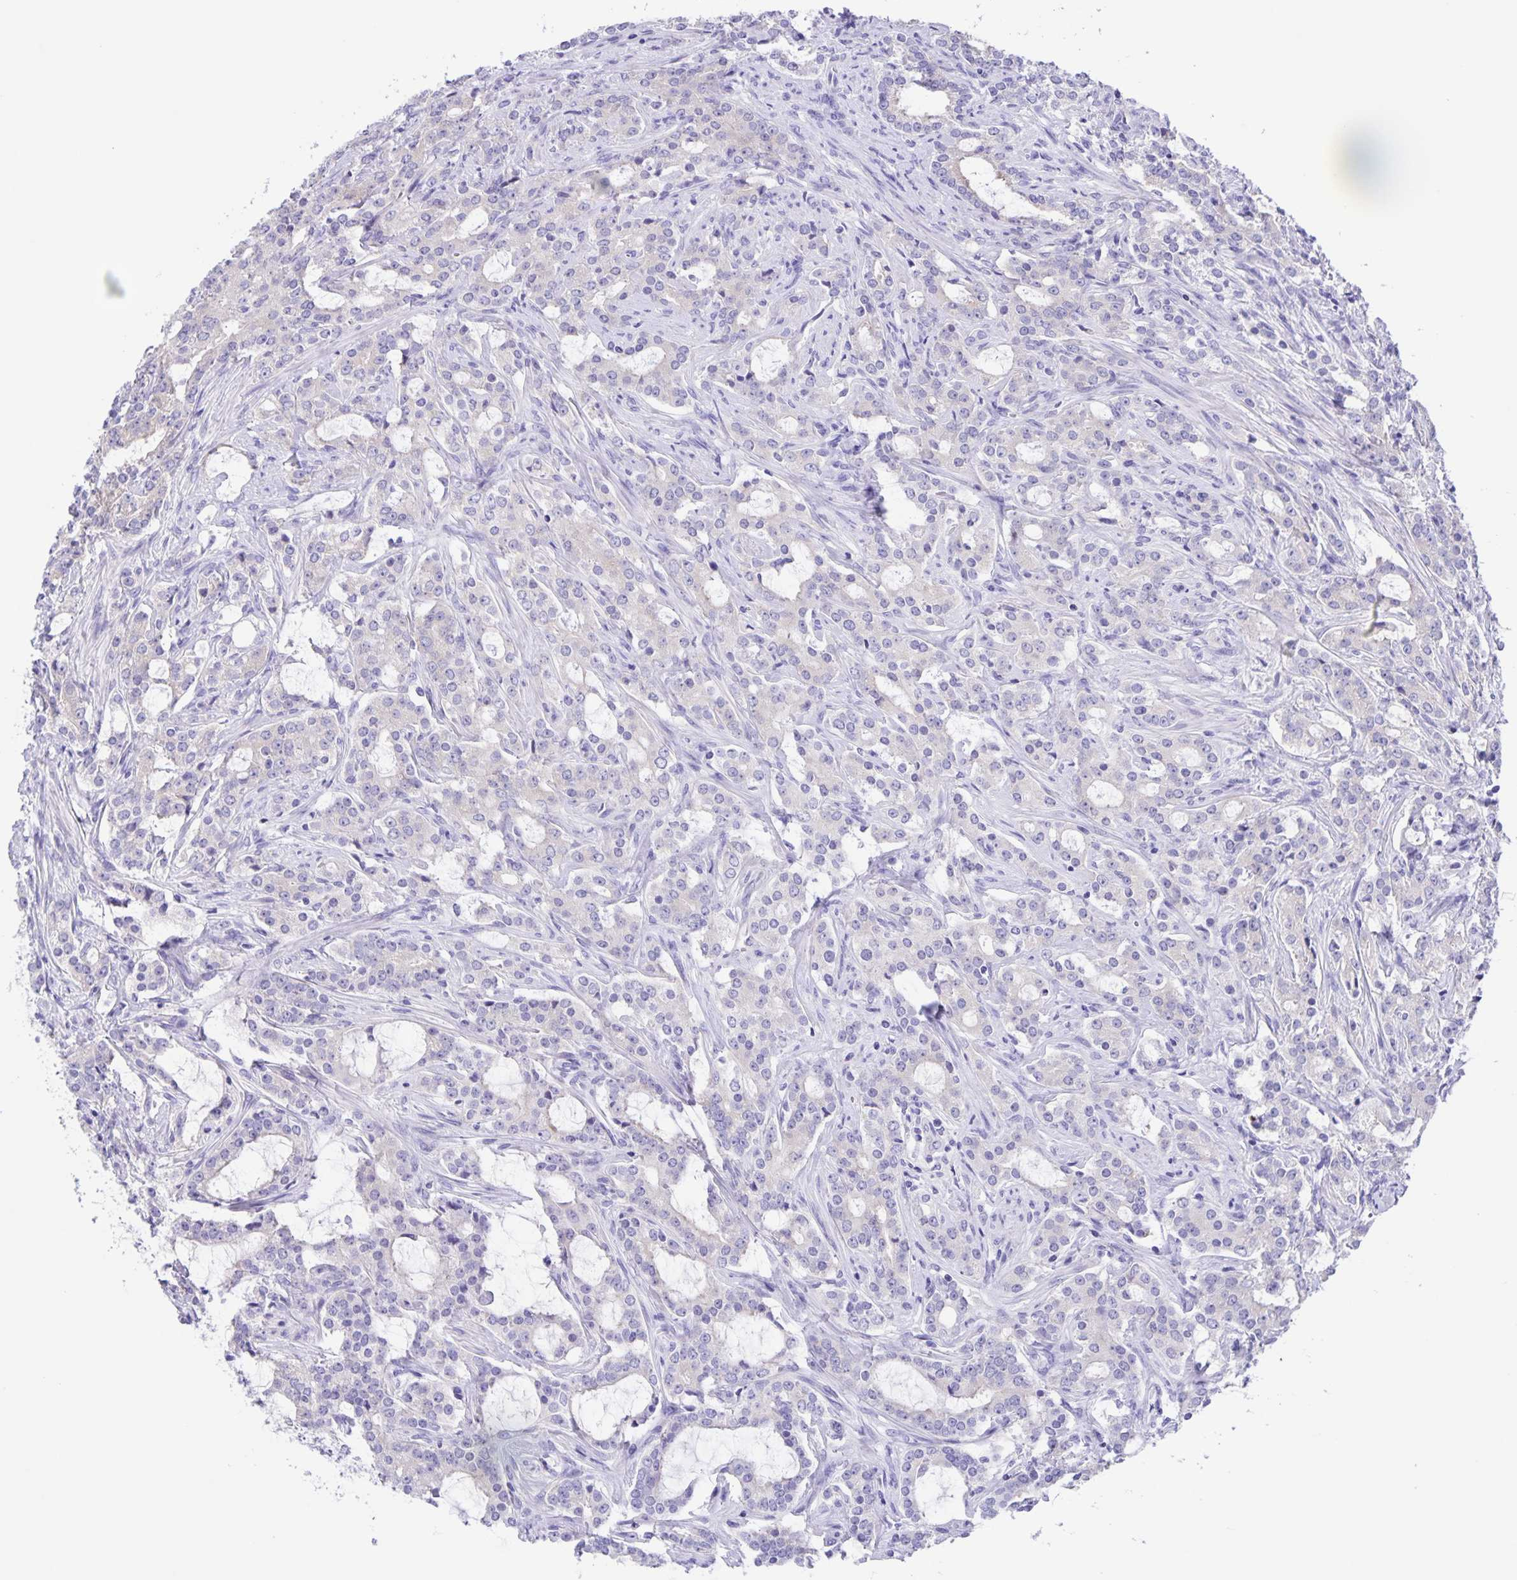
{"staining": {"intensity": "negative", "quantity": "none", "location": "none"}, "tissue": "prostate cancer", "cell_type": "Tumor cells", "image_type": "cancer", "snomed": [{"axis": "morphology", "description": "Adenocarcinoma, Medium grade"}, {"axis": "topography", "description": "Prostate"}], "caption": "Human prostate adenocarcinoma (medium-grade) stained for a protein using immunohistochemistry (IHC) demonstrates no staining in tumor cells.", "gene": "CAPSL", "patient": {"sex": "male", "age": 57}}